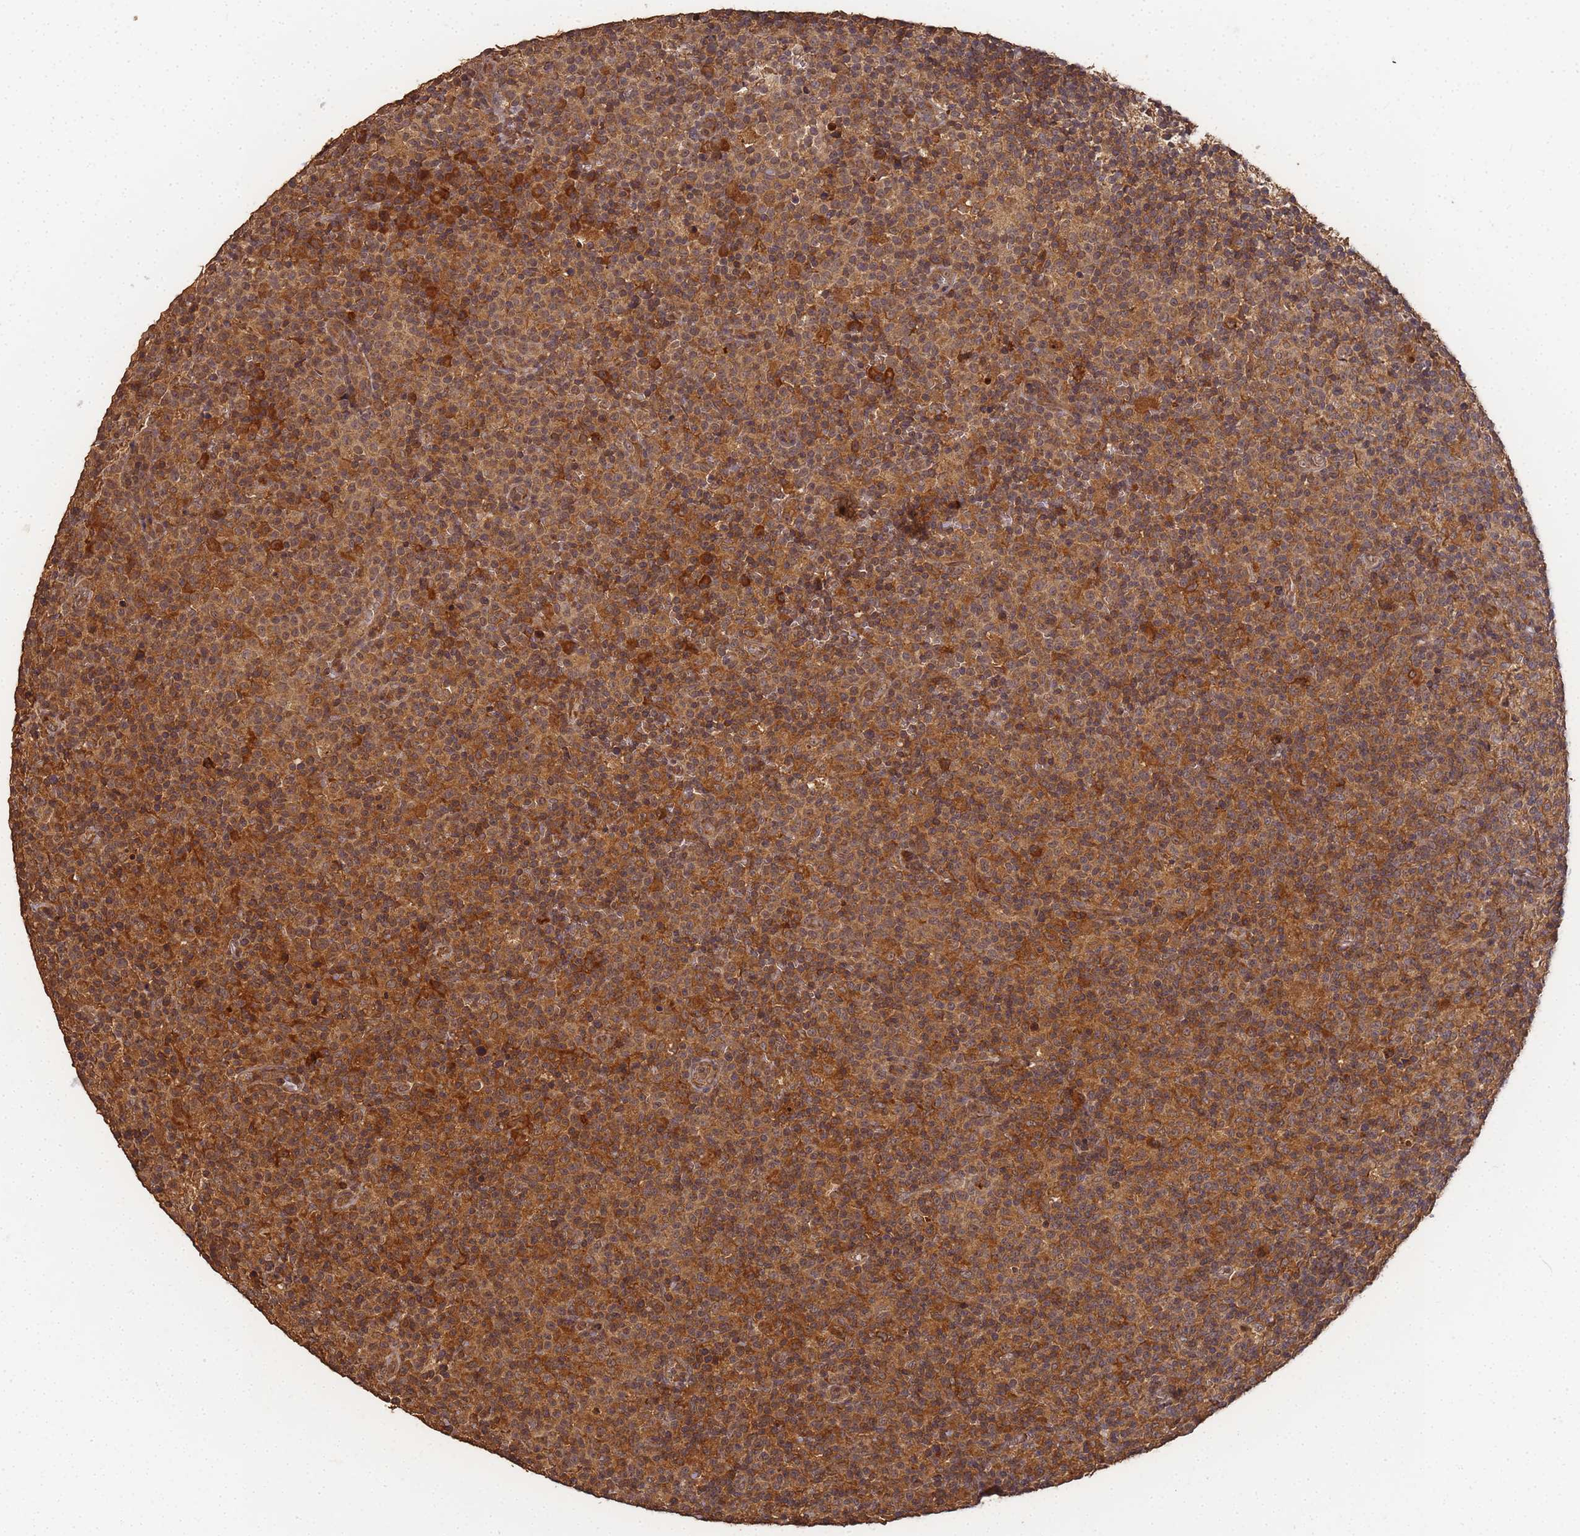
{"staining": {"intensity": "moderate", "quantity": "25%-75%", "location": "cytoplasmic/membranous"}, "tissue": "lymph node", "cell_type": "Non-germinal center cells", "image_type": "normal", "snomed": [{"axis": "morphology", "description": "Normal tissue, NOS"}, {"axis": "morphology", "description": "Inflammation, NOS"}, {"axis": "topography", "description": "Lymph node"}], "caption": "Lymph node stained with IHC exhibits moderate cytoplasmic/membranous positivity in approximately 25%-75% of non-germinal center cells.", "gene": "ALKBH1", "patient": {"sex": "male", "age": 55}}